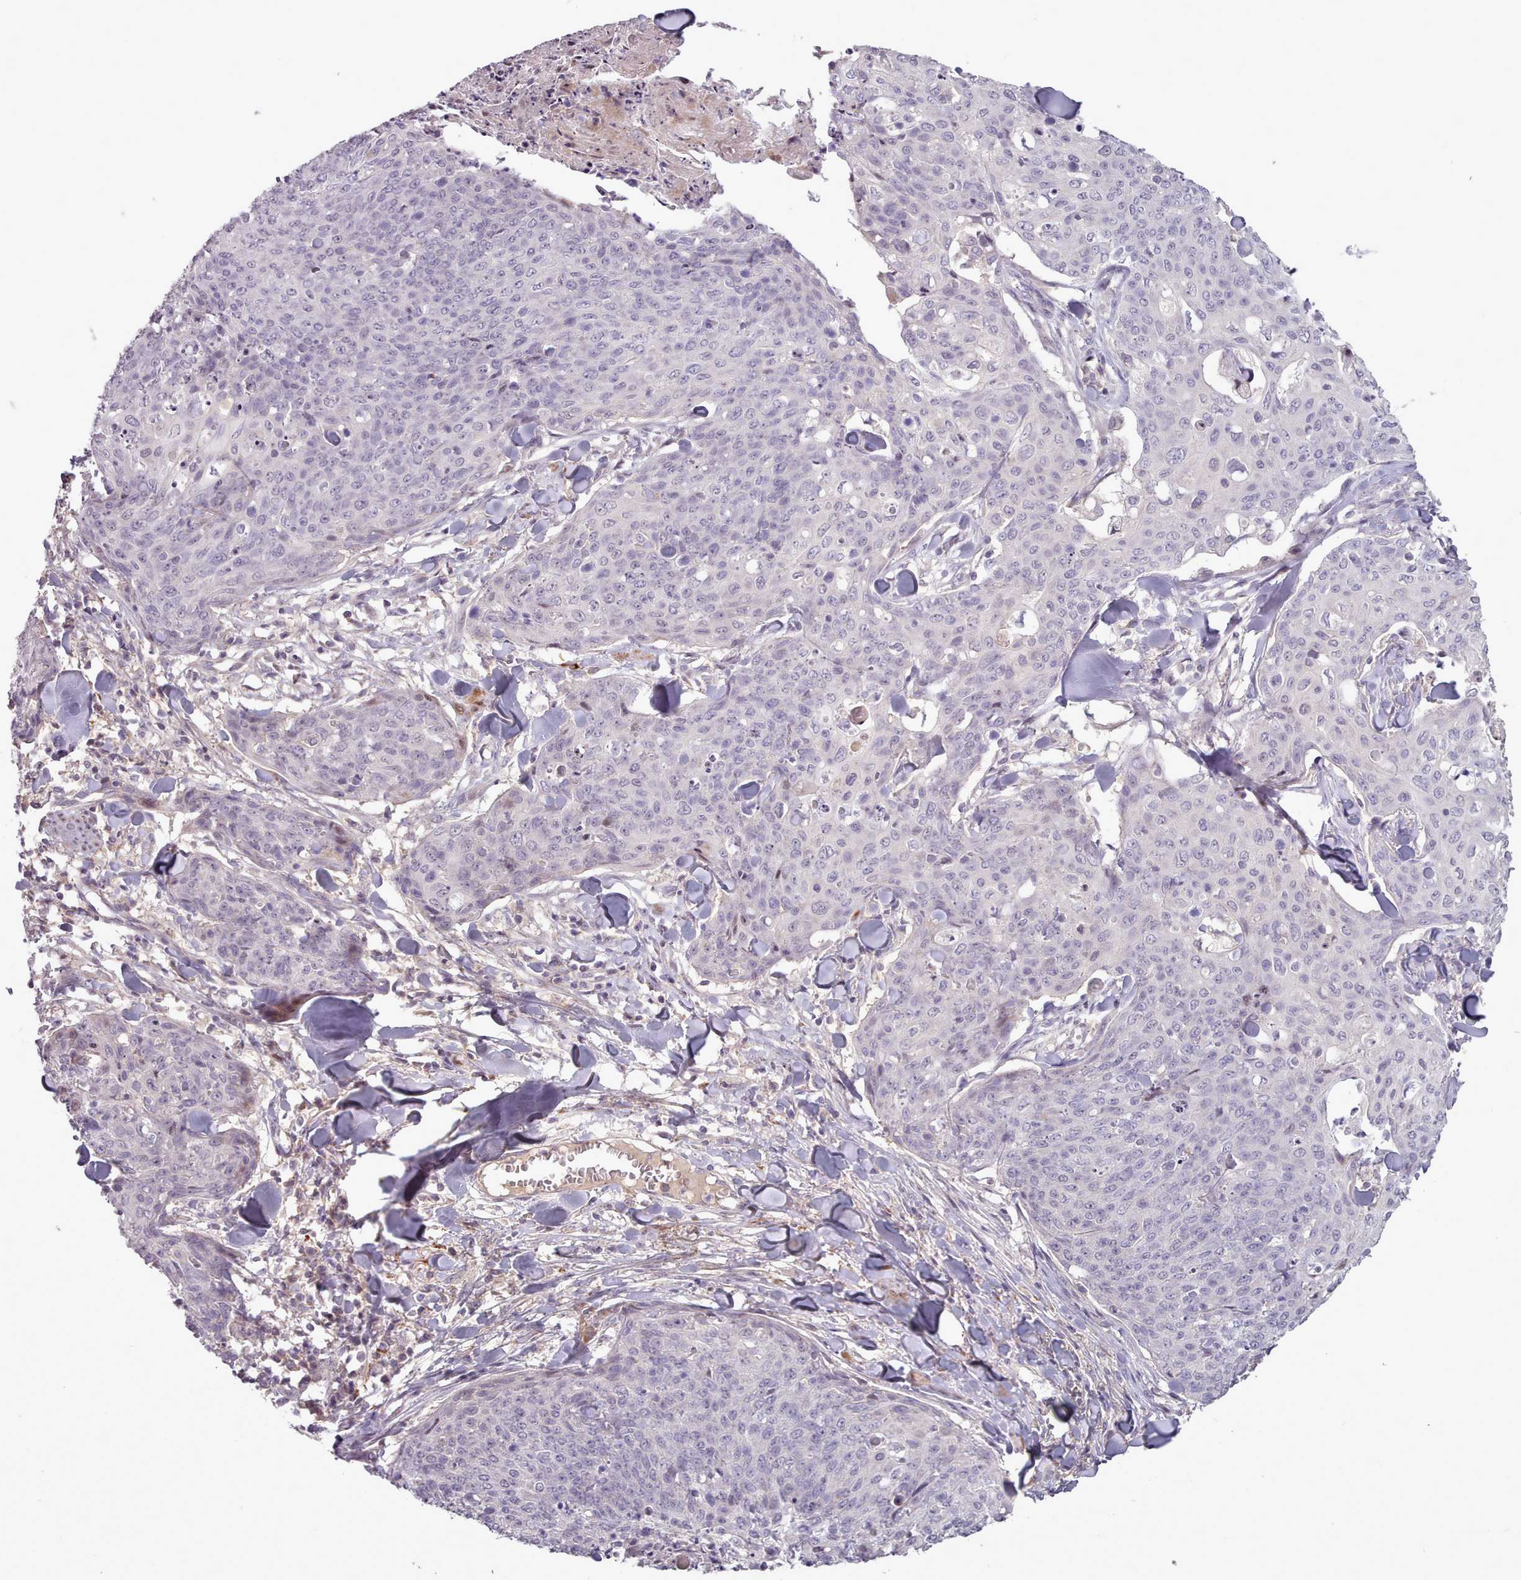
{"staining": {"intensity": "negative", "quantity": "none", "location": "none"}, "tissue": "skin cancer", "cell_type": "Tumor cells", "image_type": "cancer", "snomed": [{"axis": "morphology", "description": "Squamous cell carcinoma, NOS"}, {"axis": "topography", "description": "Skin"}, {"axis": "topography", "description": "Vulva"}], "caption": "Immunohistochemistry of human squamous cell carcinoma (skin) displays no positivity in tumor cells.", "gene": "LEFTY2", "patient": {"sex": "female", "age": 85}}